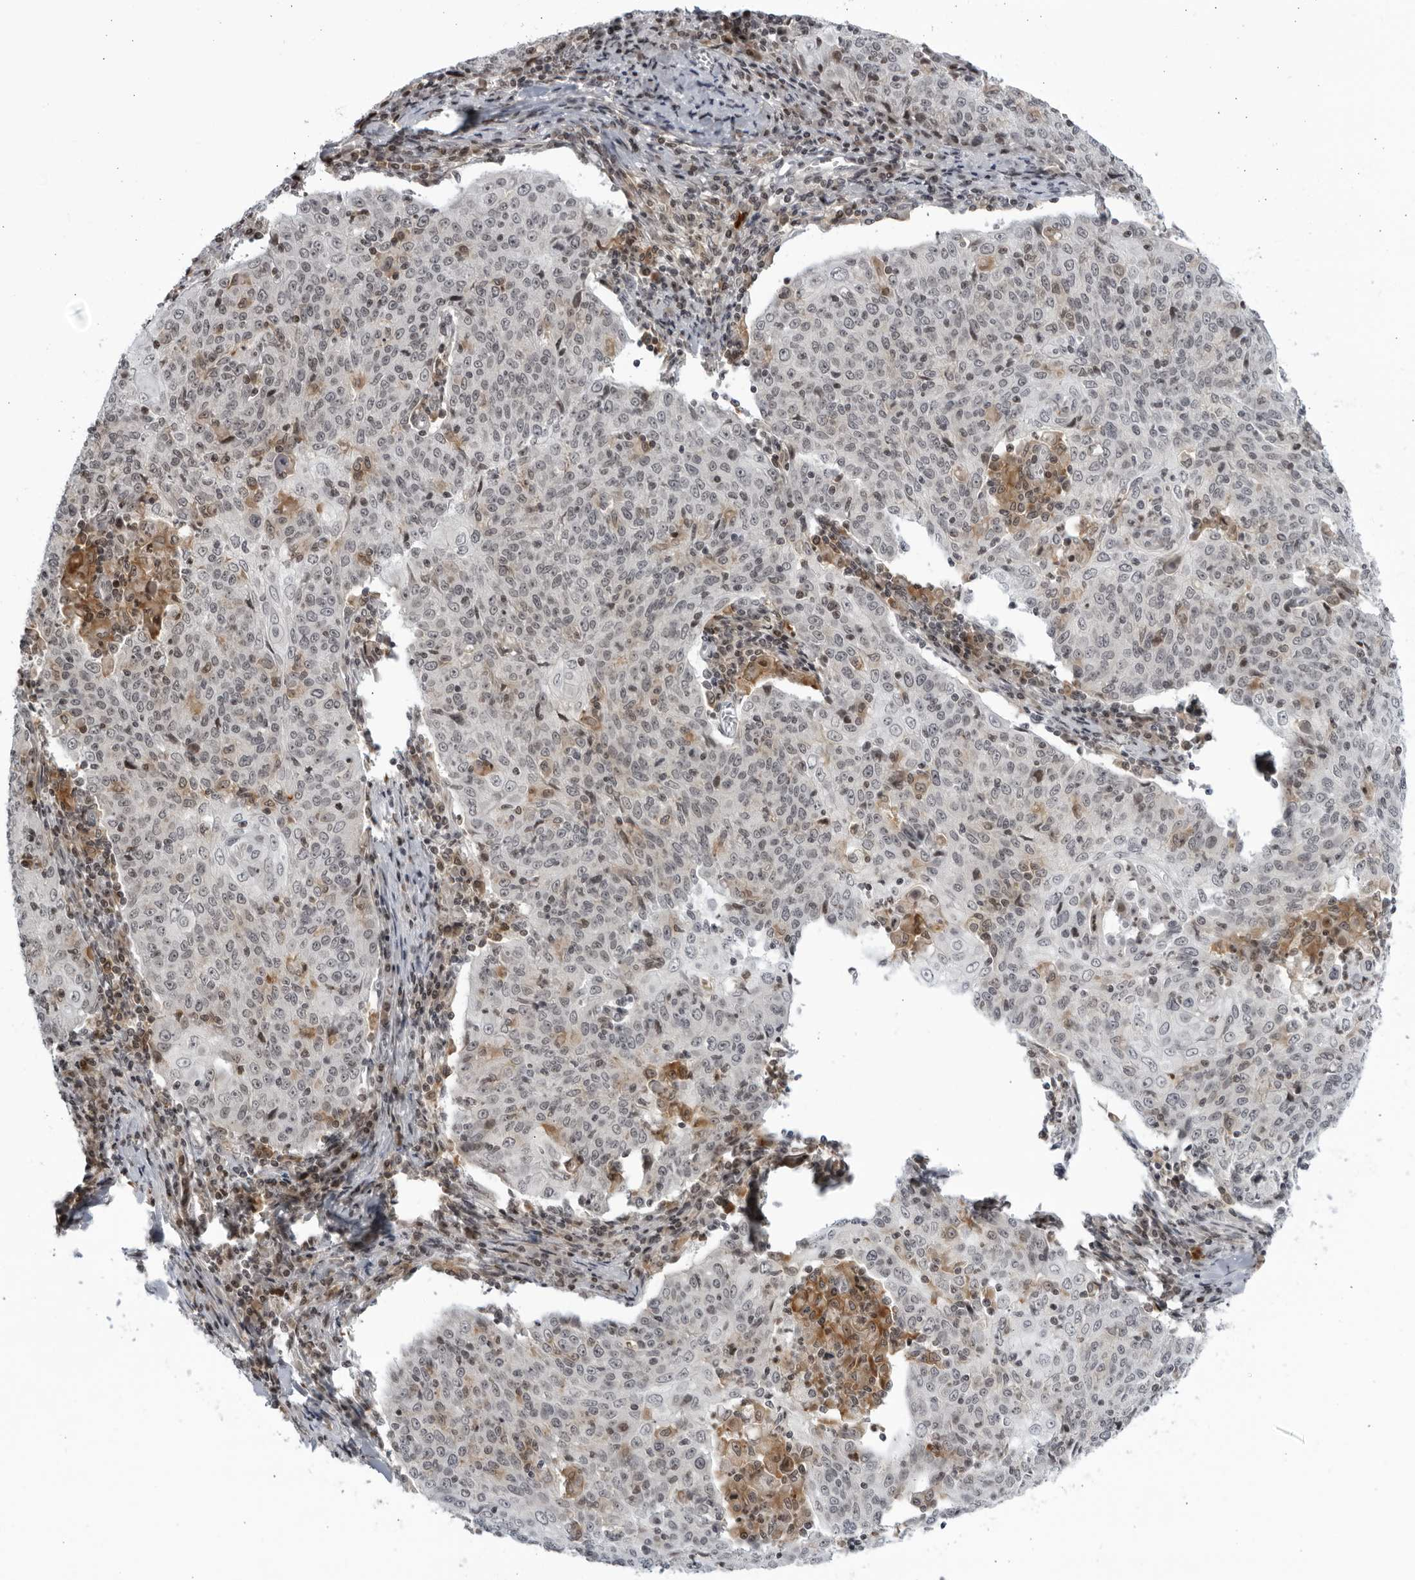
{"staining": {"intensity": "weak", "quantity": "<25%", "location": "nuclear"}, "tissue": "cervical cancer", "cell_type": "Tumor cells", "image_type": "cancer", "snomed": [{"axis": "morphology", "description": "Squamous cell carcinoma, NOS"}, {"axis": "topography", "description": "Cervix"}], "caption": "Cervical cancer was stained to show a protein in brown. There is no significant positivity in tumor cells. (DAB IHC with hematoxylin counter stain).", "gene": "DTL", "patient": {"sex": "female", "age": 48}}